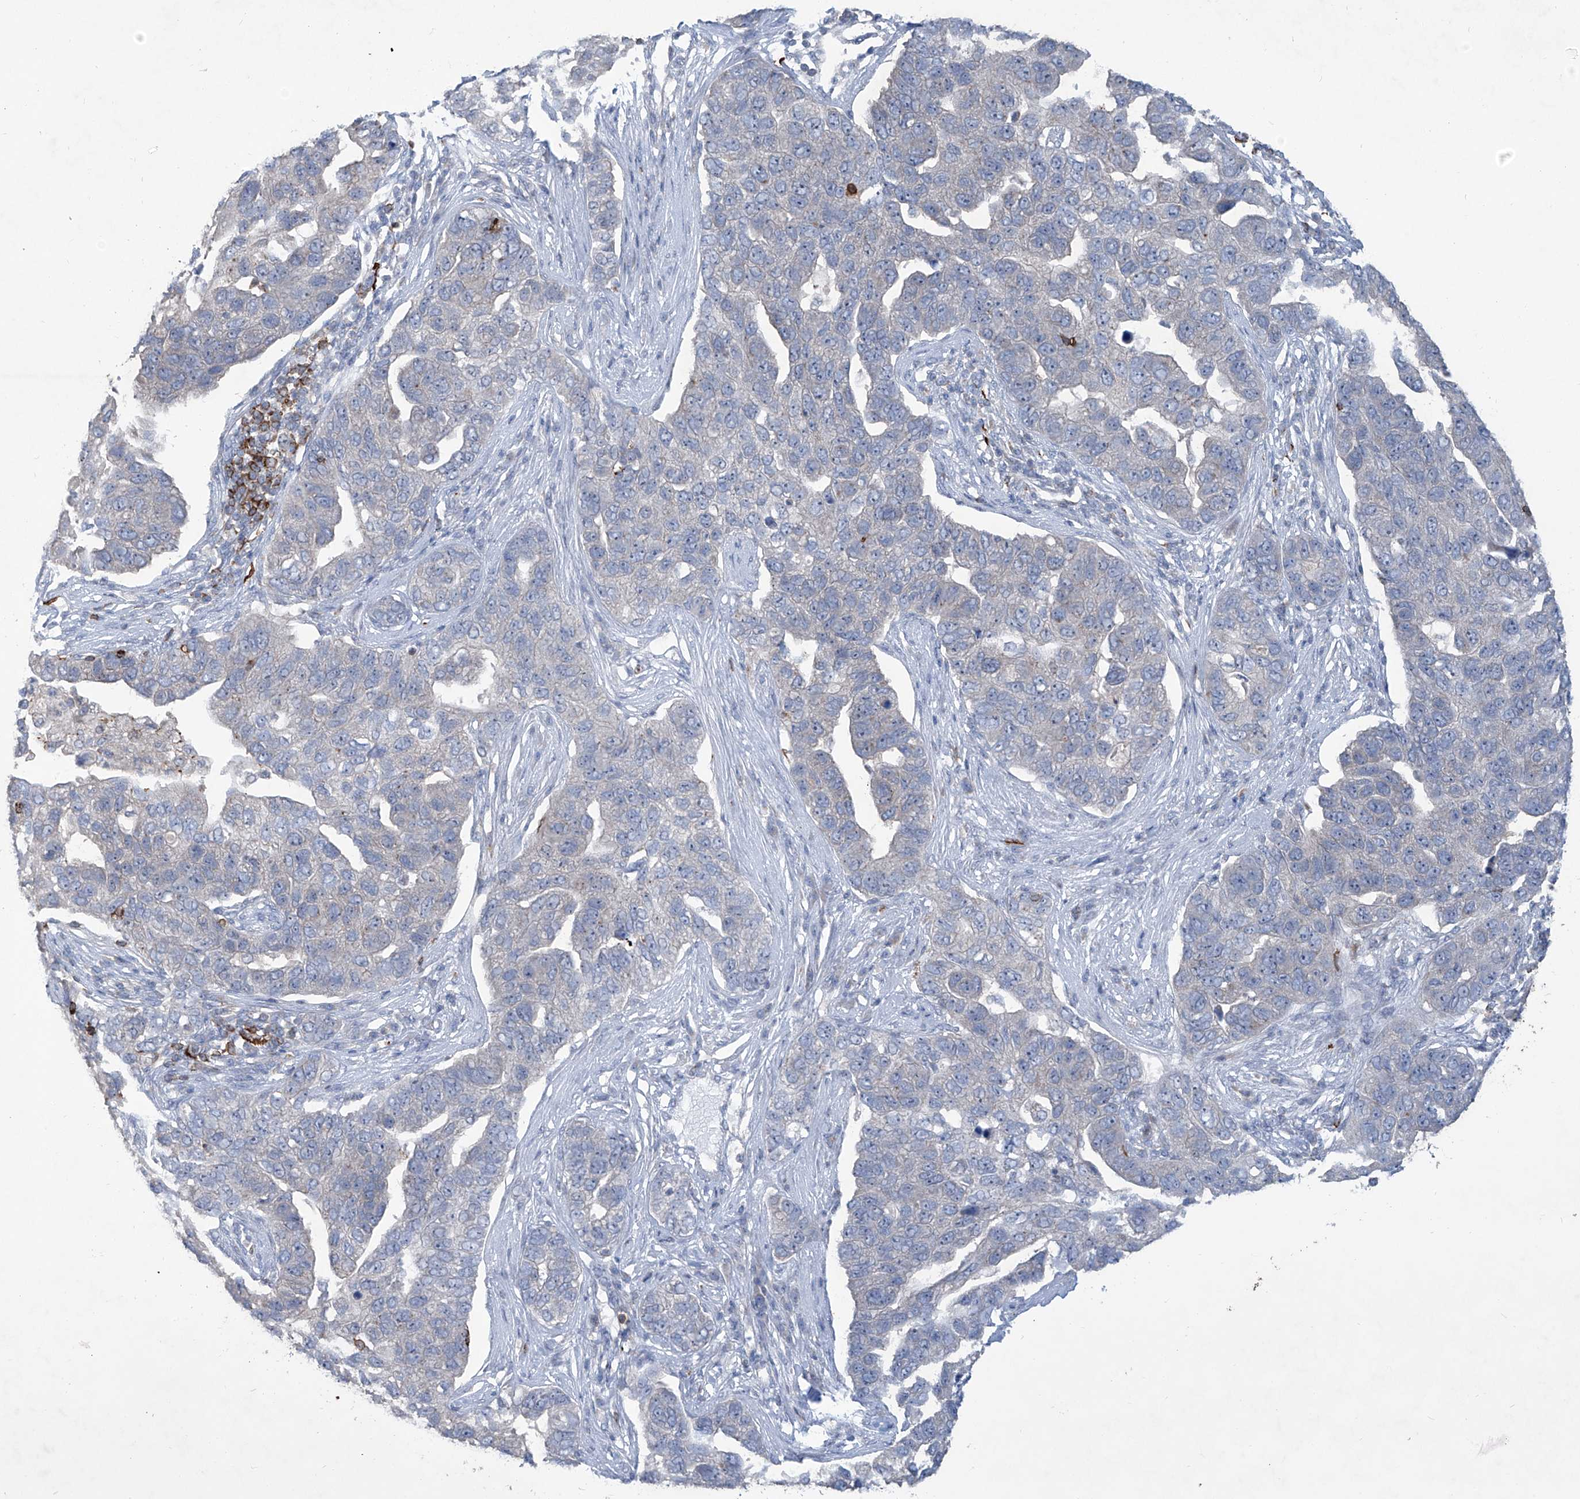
{"staining": {"intensity": "negative", "quantity": "none", "location": "none"}, "tissue": "pancreatic cancer", "cell_type": "Tumor cells", "image_type": "cancer", "snomed": [{"axis": "morphology", "description": "Adenocarcinoma, NOS"}, {"axis": "topography", "description": "Pancreas"}], "caption": "Tumor cells show no significant protein expression in pancreatic adenocarcinoma.", "gene": "ZBTB48", "patient": {"sex": "female", "age": 61}}